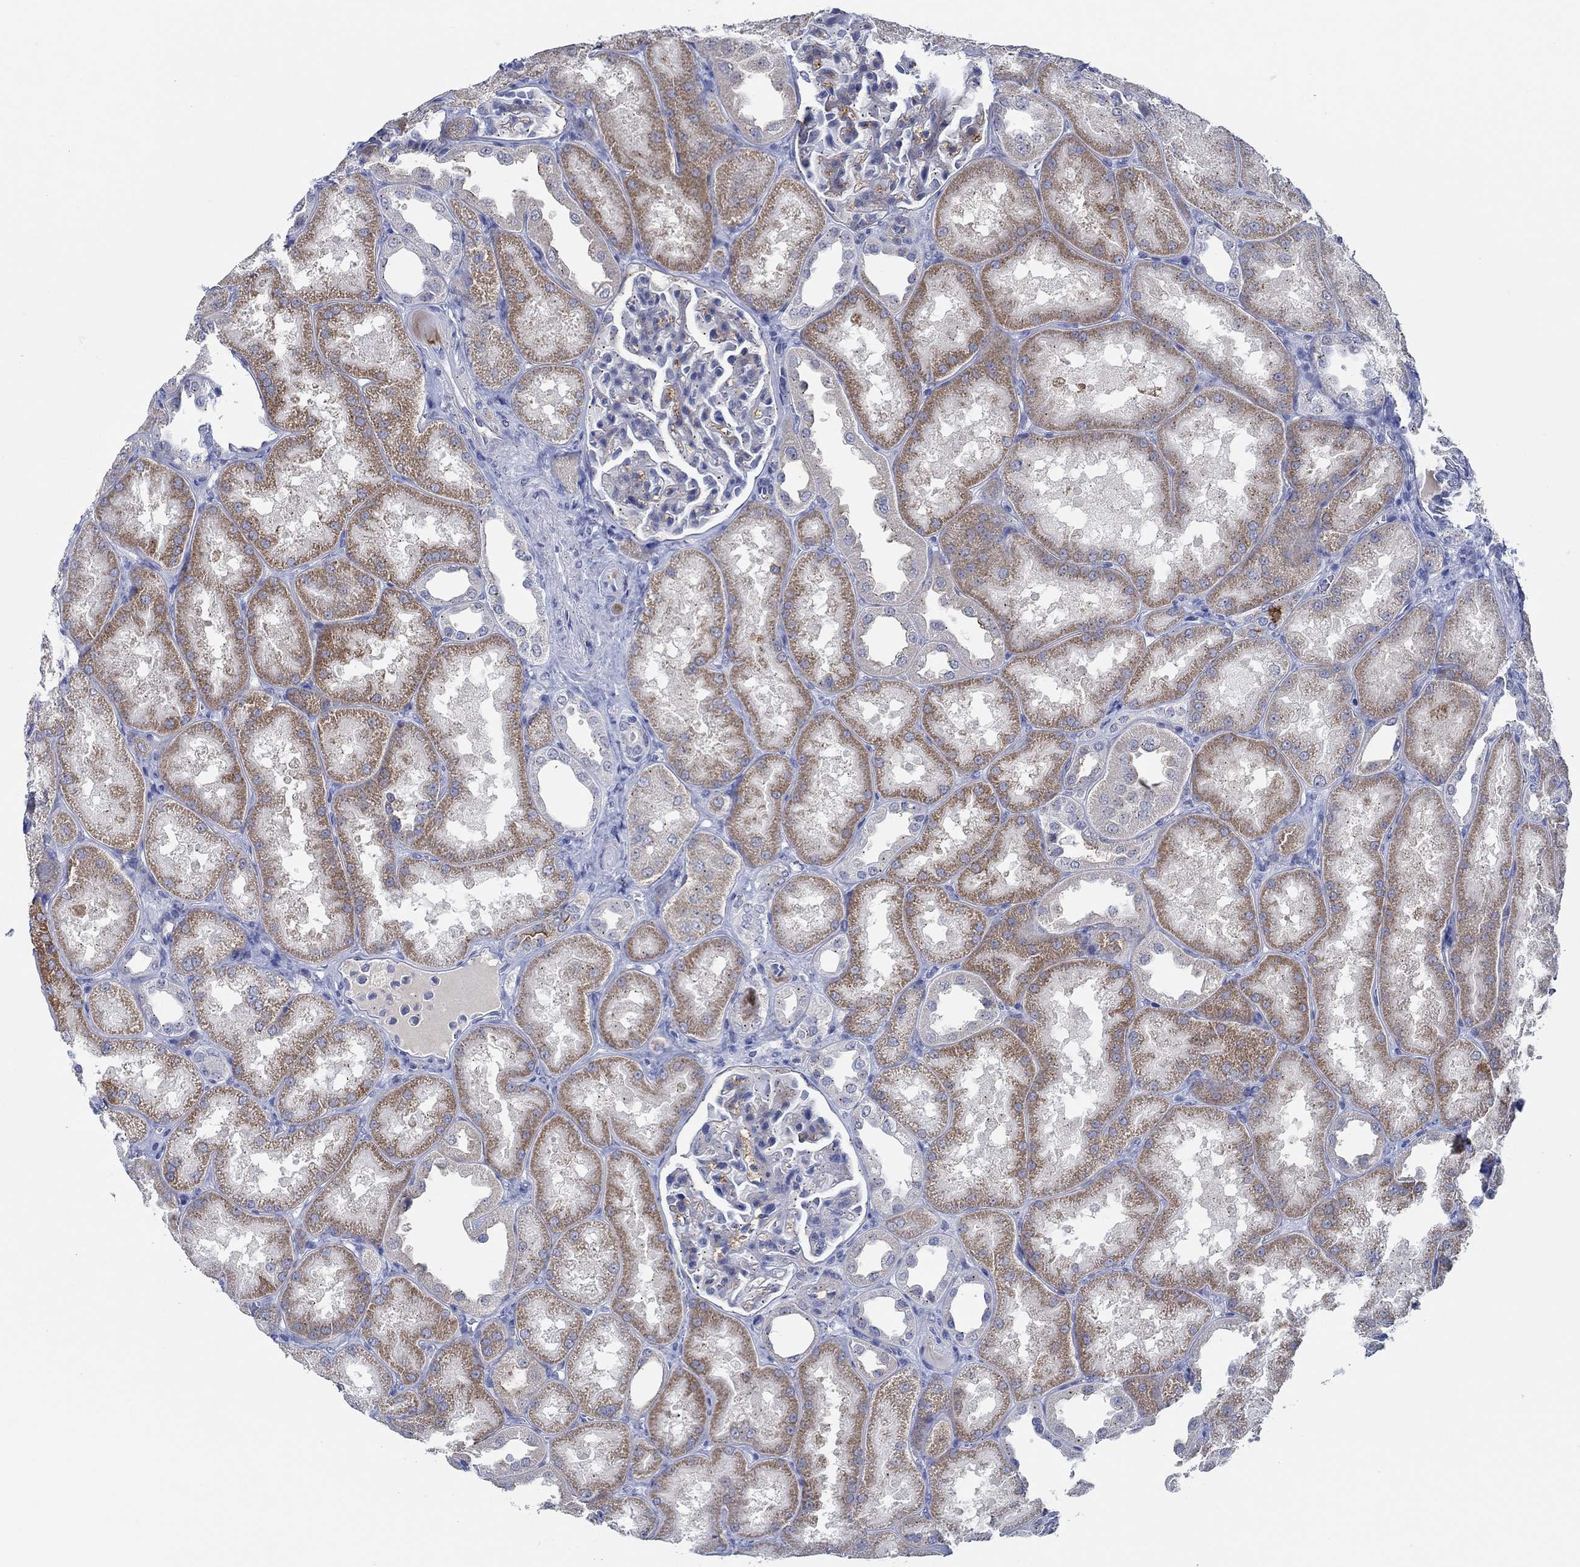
{"staining": {"intensity": "negative", "quantity": "none", "location": "none"}, "tissue": "kidney", "cell_type": "Cells in glomeruli", "image_type": "normal", "snomed": [{"axis": "morphology", "description": "Normal tissue, NOS"}, {"axis": "topography", "description": "Kidney"}], "caption": "A histopathology image of kidney stained for a protein demonstrates no brown staining in cells in glomeruli.", "gene": "CPM", "patient": {"sex": "male", "age": 61}}